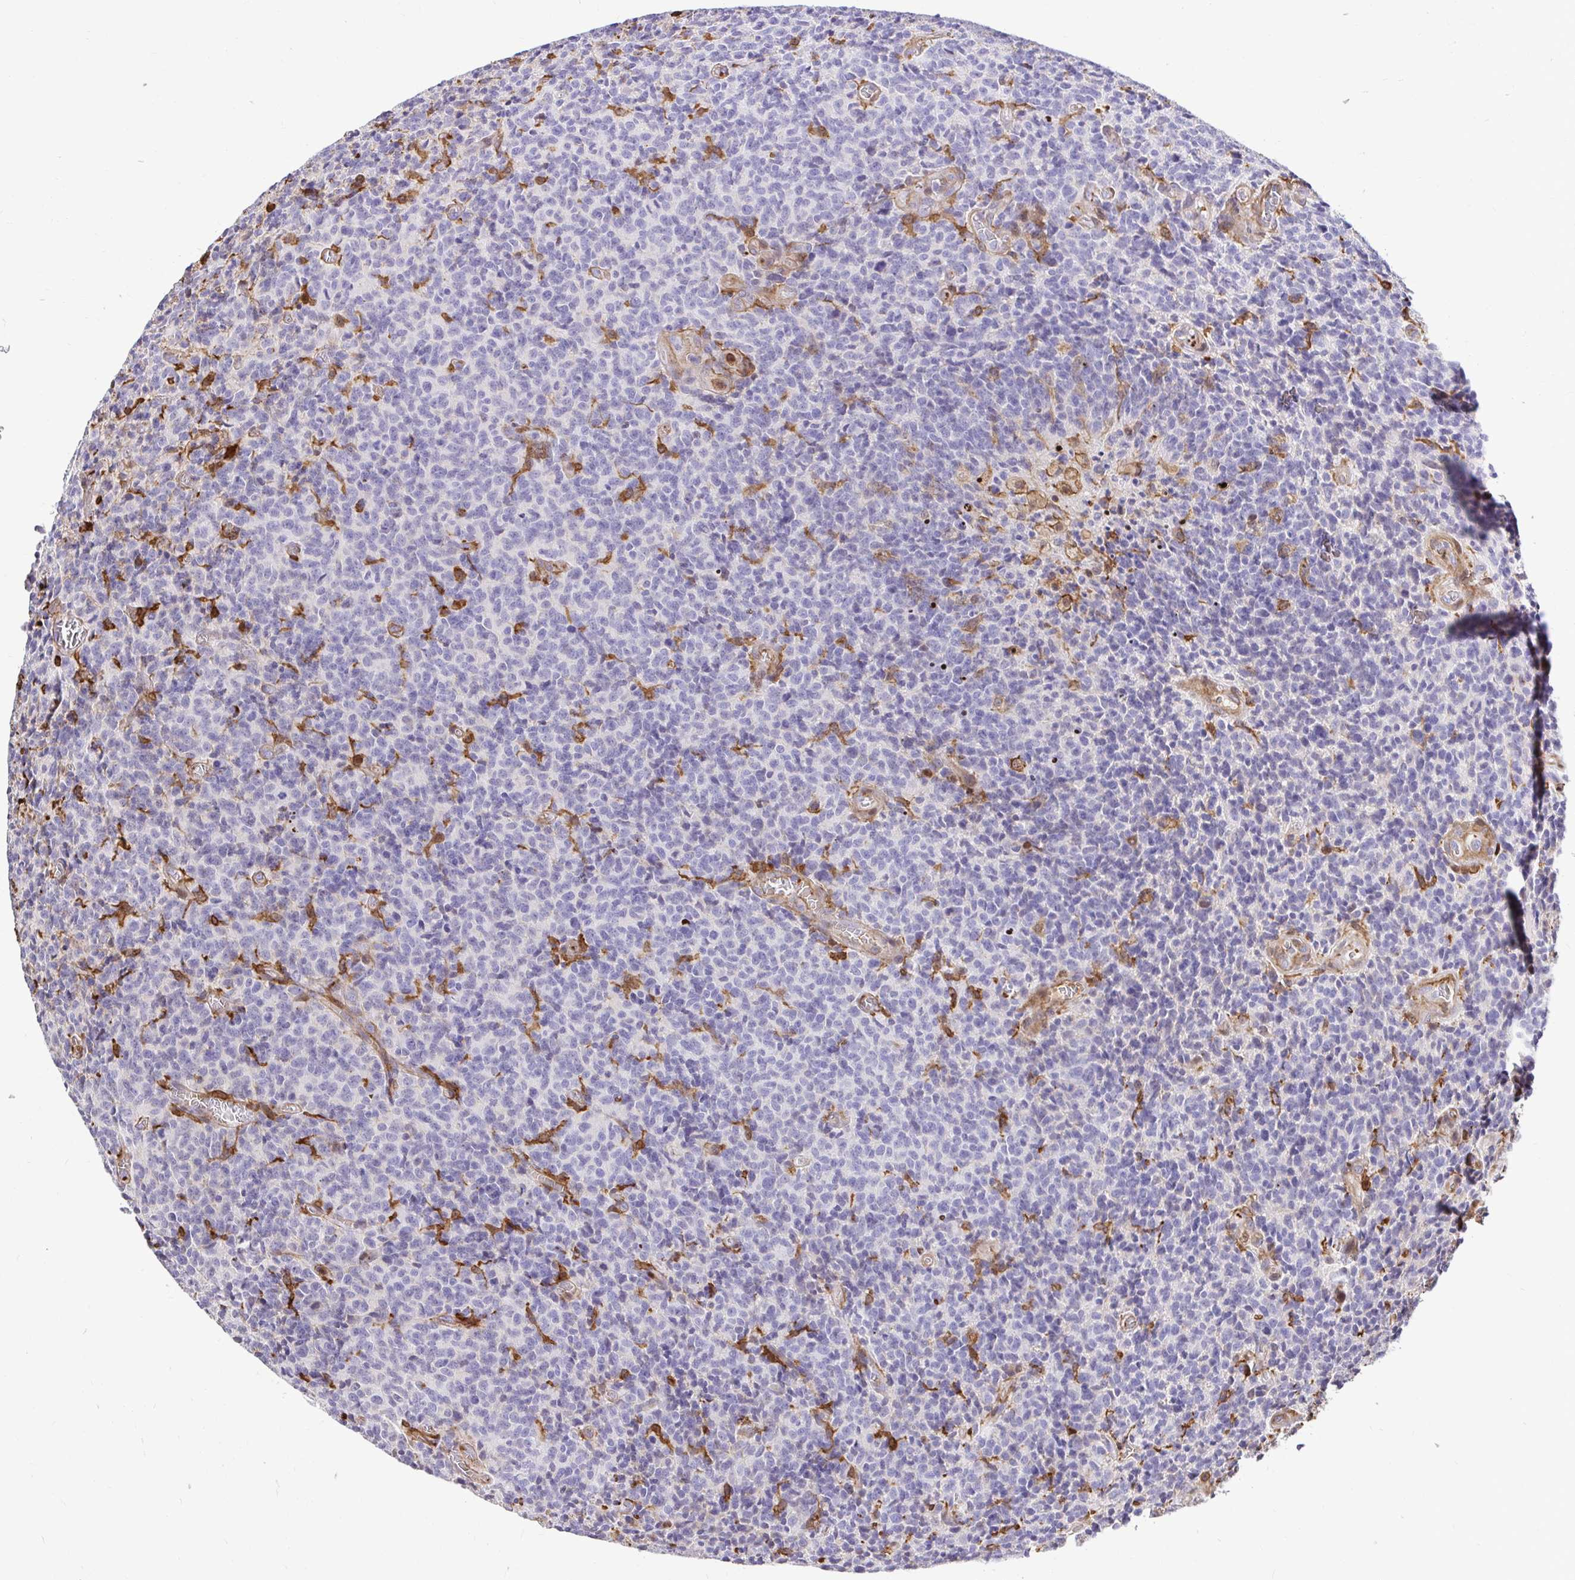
{"staining": {"intensity": "negative", "quantity": "none", "location": "none"}, "tissue": "glioma", "cell_type": "Tumor cells", "image_type": "cancer", "snomed": [{"axis": "morphology", "description": "Glioma, malignant, High grade"}, {"axis": "topography", "description": "Brain"}], "caption": "Image shows no significant protein expression in tumor cells of glioma.", "gene": "GSN", "patient": {"sex": "male", "age": 76}}